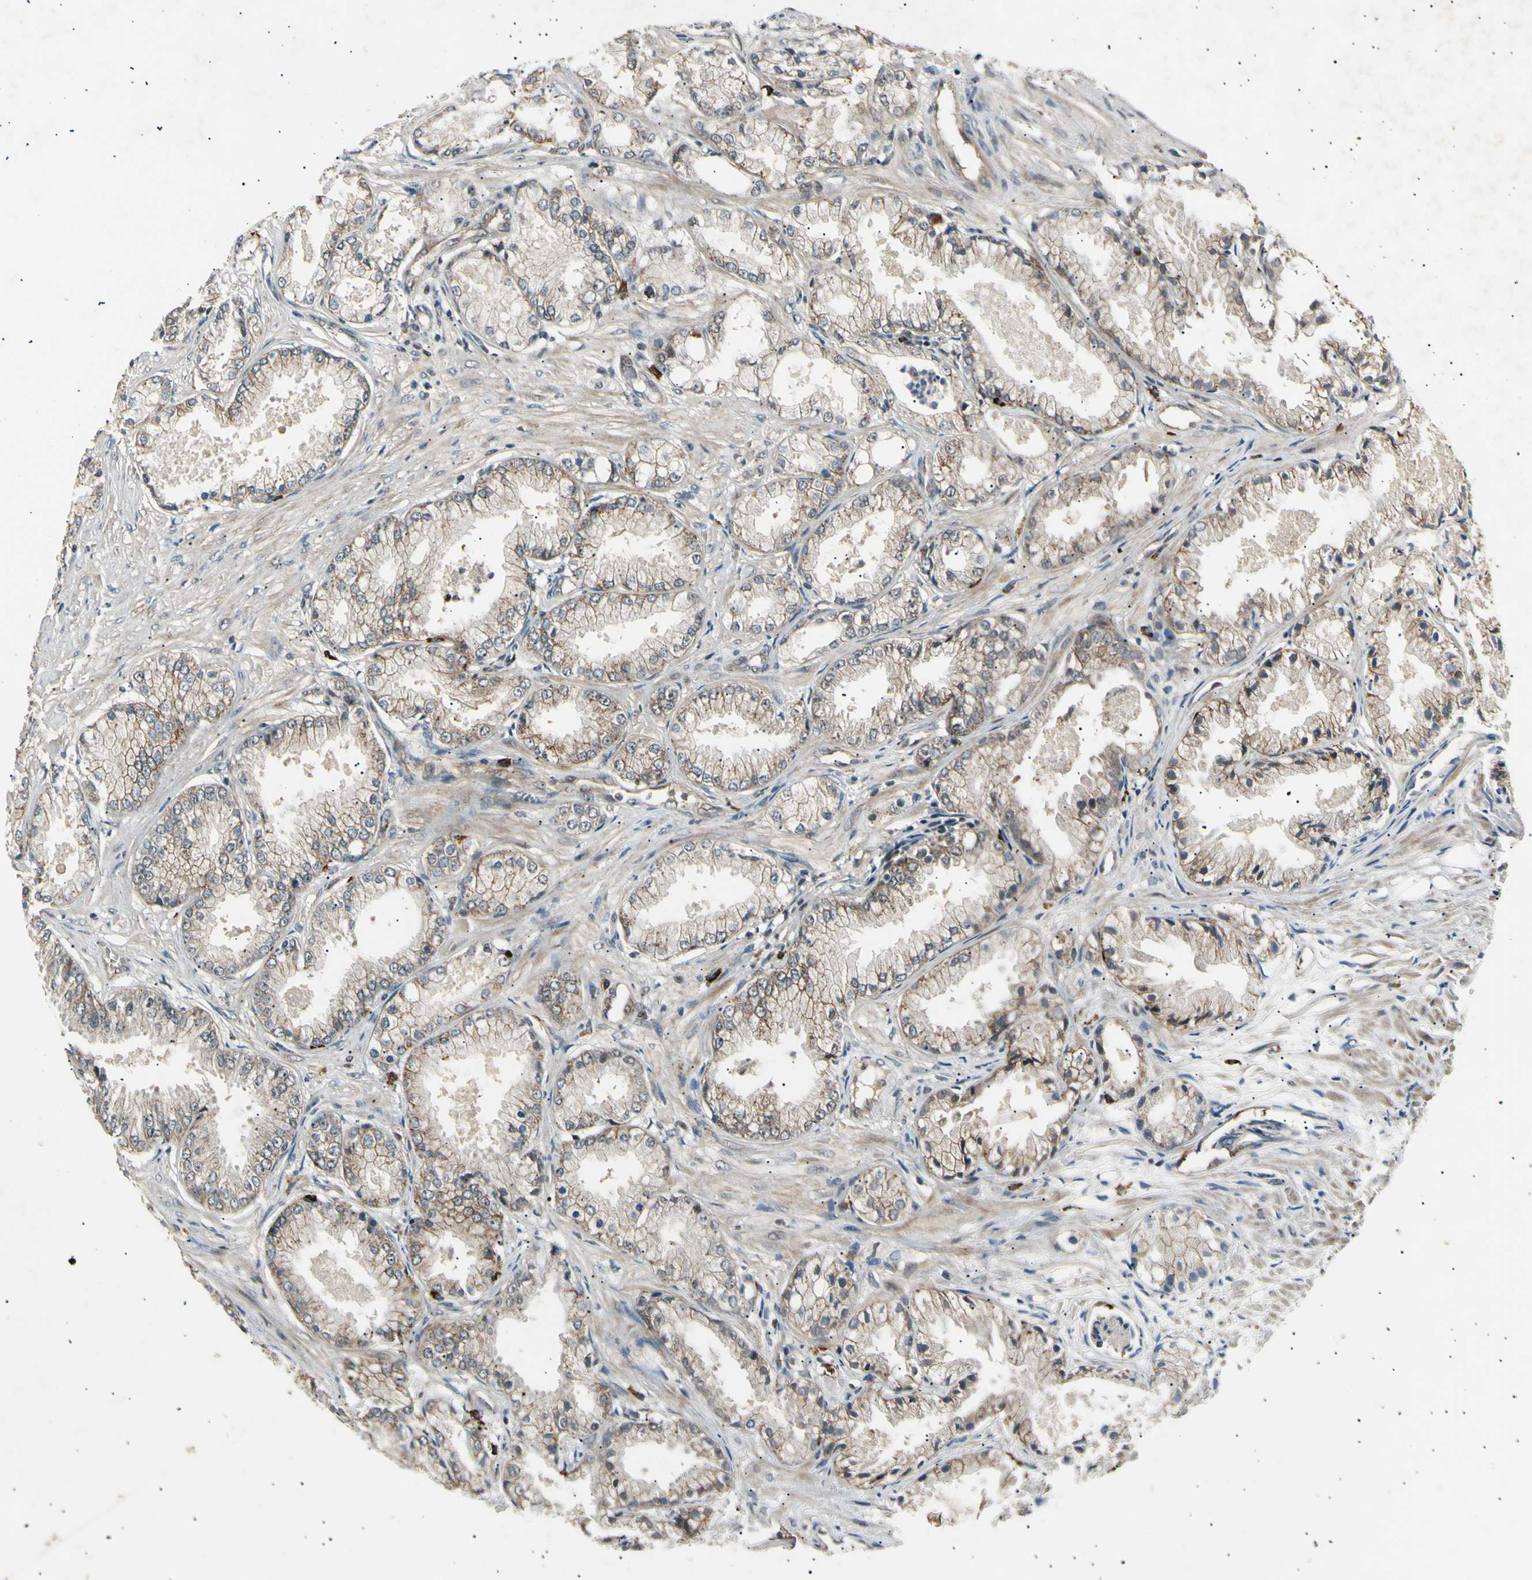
{"staining": {"intensity": "weak", "quantity": "25%-75%", "location": "cytoplasmic/membranous"}, "tissue": "prostate cancer", "cell_type": "Tumor cells", "image_type": "cancer", "snomed": [{"axis": "morphology", "description": "Adenocarcinoma, Low grade"}, {"axis": "topography", "description": "Prostate"}], "caption": "Low-grade adenocarcinoma (prostate) tissue reveals weak cytoplasmic/membranous expression in approximately 25%-75% of tumor cells, visualized by immunohistochemistry.", "gene": "NUAK2", "patient": {"sex": "male", "age": 72}}